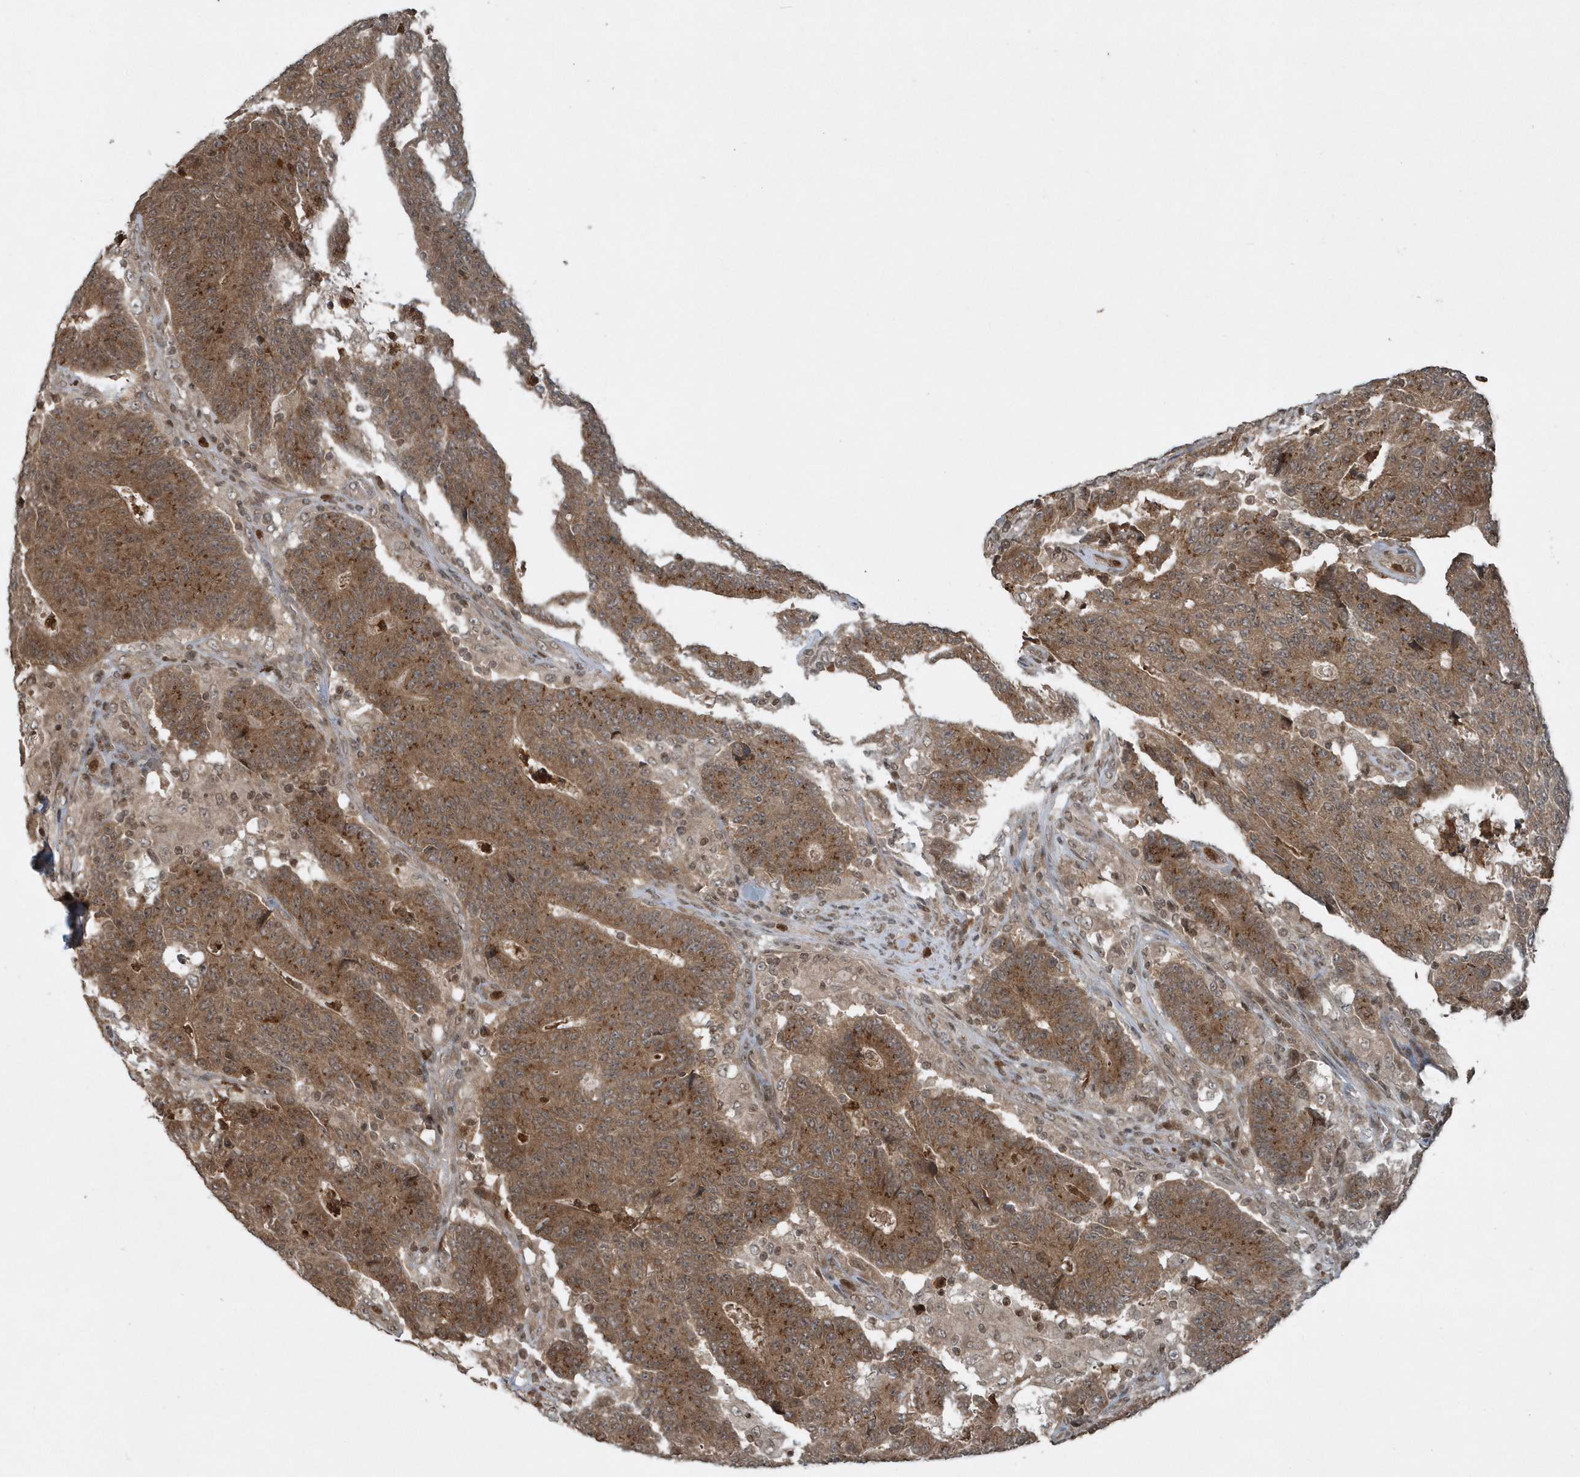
{"staining": {"intensity": "strong", "quantity": ">75%", "location": "cytoplasmic/membranous"}, "tissue": "colorectal cancer", "cell_type": "Tumor cells", "image_type": "cancer", "snomed": [{"axis": "morphology", "description": "Normal tissue, NOS"}, {"axis": "morphology", "description": "Adenocarcinoma, NOS"}, {"axis": "topography", "description": "Colon"}], "caption": "Tumor cells demonstrate strong cytoplasmic/membranous staining in about >75% of cells in adenocarcinoma (colorectal).", "gene": "EIF2B1", "patient": {"sex": "female", "age": 75}}